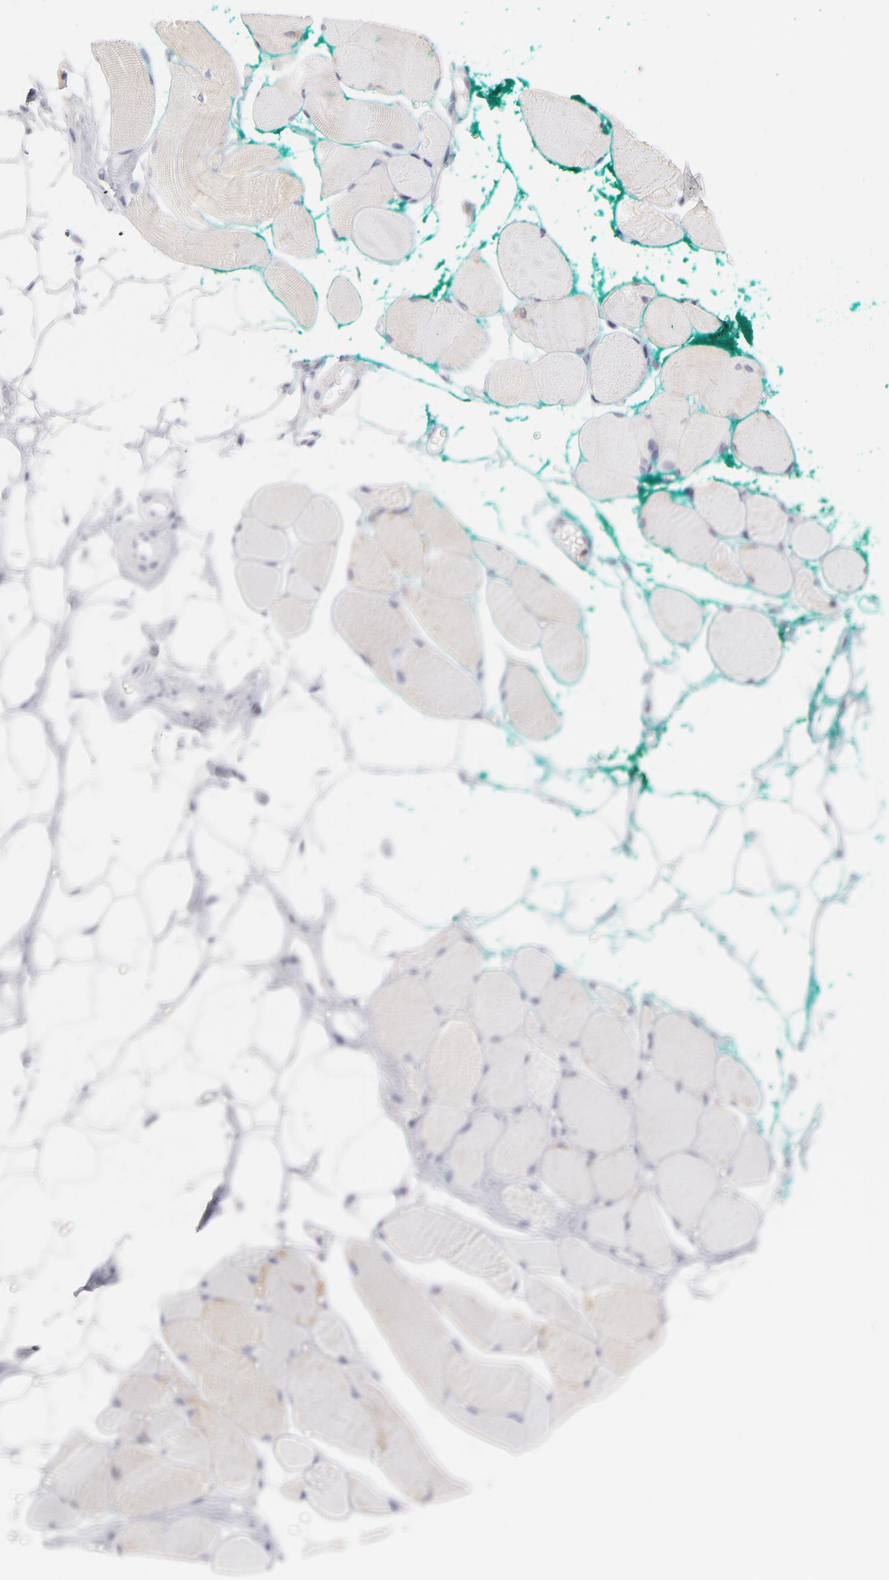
{"staining": {"intensity": "weak", "quantity": ">75%", "location": "cytoplasmic/membranous"}, "tissue": "skeletal muscle", "cell_type": "Myocytes", "image_type": "normal", "snomed": [{"axis": "morphology", "description": "Normal tissue, NOS"}, {"axis": "topography", "description": "Skeletal muscle"}, {"axis": "topography", "description": "Peripheral nerve tissue"}], "caption": "This is a micrograph of IHC staining of normal skeletal muscle, which shows weak expression in the cytoplasmic/membranous of myocytes.", "gene": "HCCS", "patient": {"sex": "female", "age": 84}}